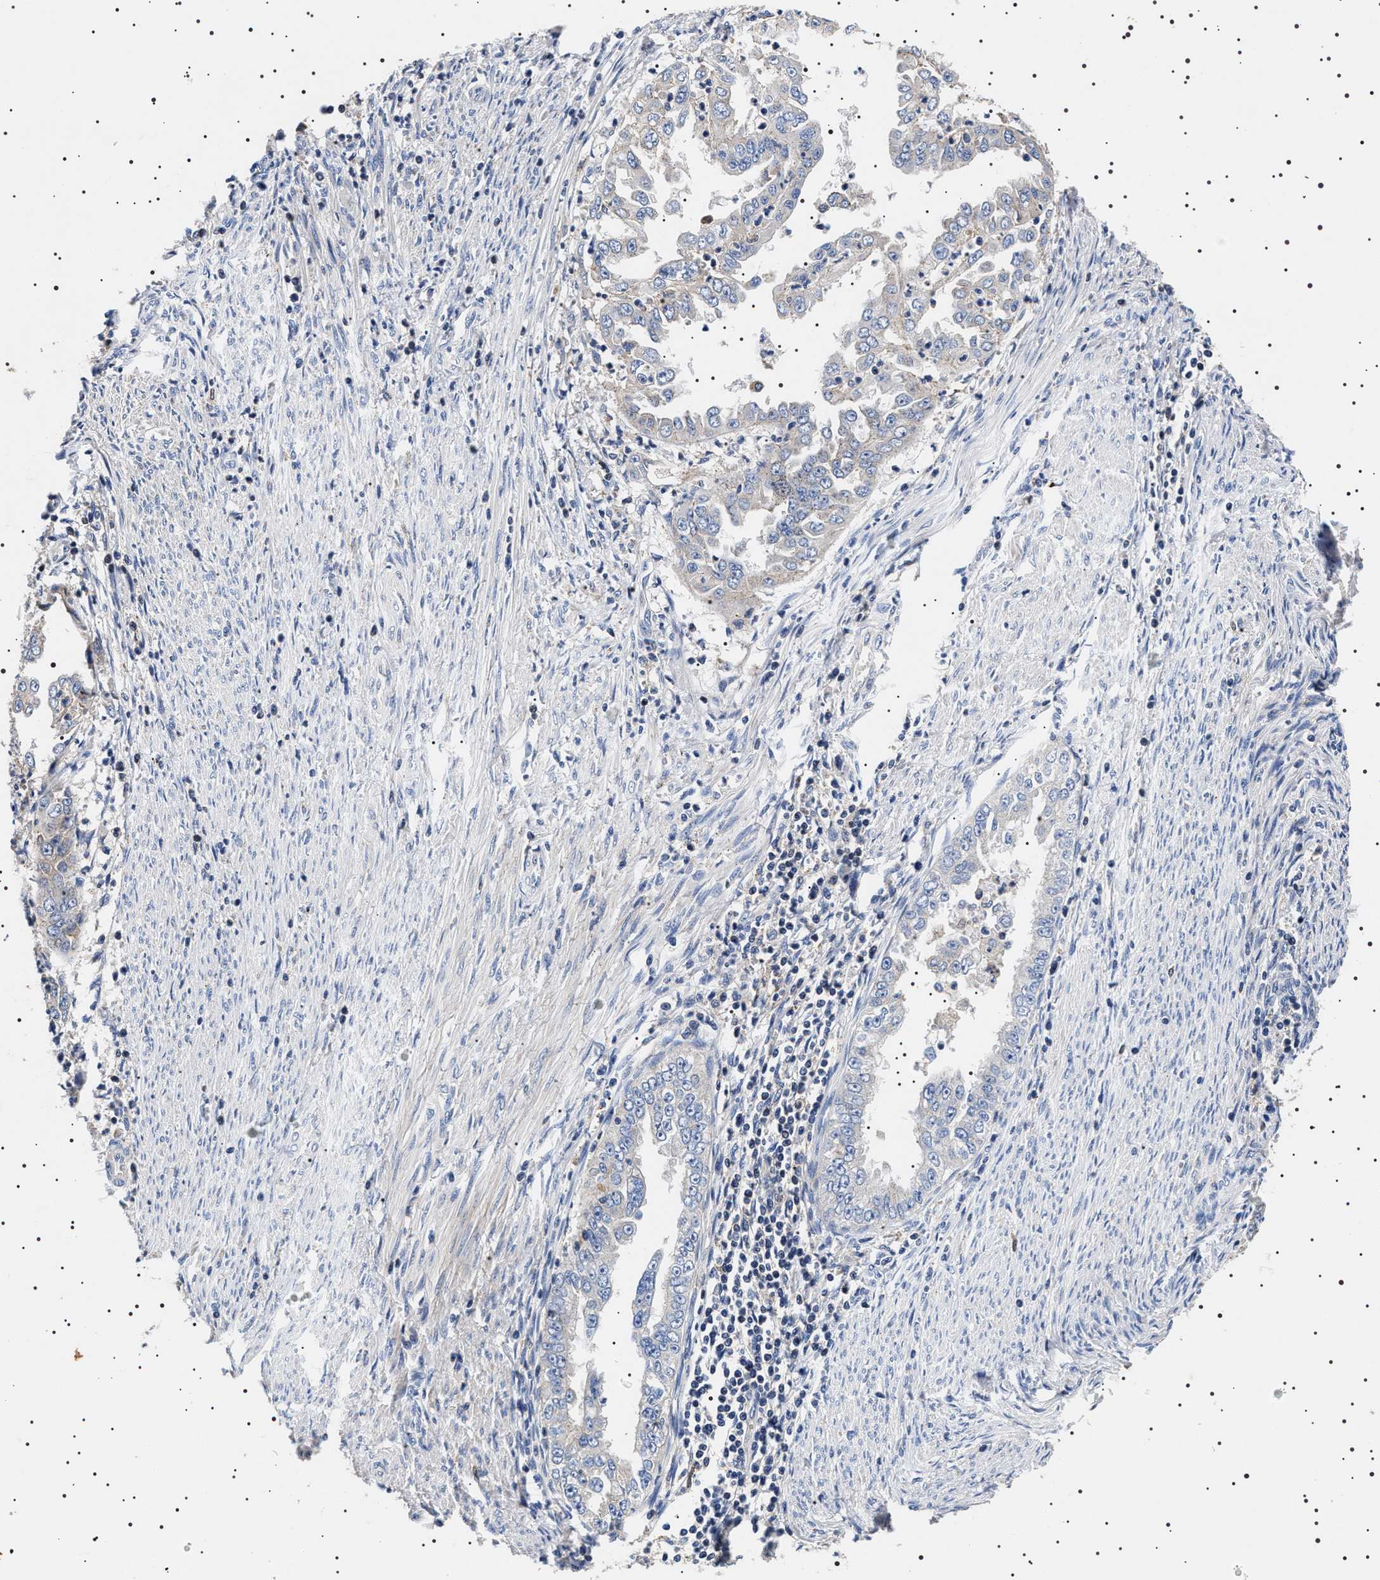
{"staining": {"intensity": "negative", "quantity": "none", "location": "none"}, "tissue": "endometrial cancer", "cell_type": "Tumor cells", "image_type": "cancer", "snomed": [{"axis": "morphology", "description": "Adenocarcinoma, NOS"}, {"axis": "topography", "description": "Endometrium"}], "caption": "Immunohistochemical staining of endometrial cancer (adenocarcinoma) demonstrates no significant expression in tumor cells. (Stains: DAB immunohistochemistry with hematoxylin counter stain, Microscopy: brightfield microscopy at high magnification).", "gene": "SLC4A7", "patient": {"sex": "female", "age": 85}}